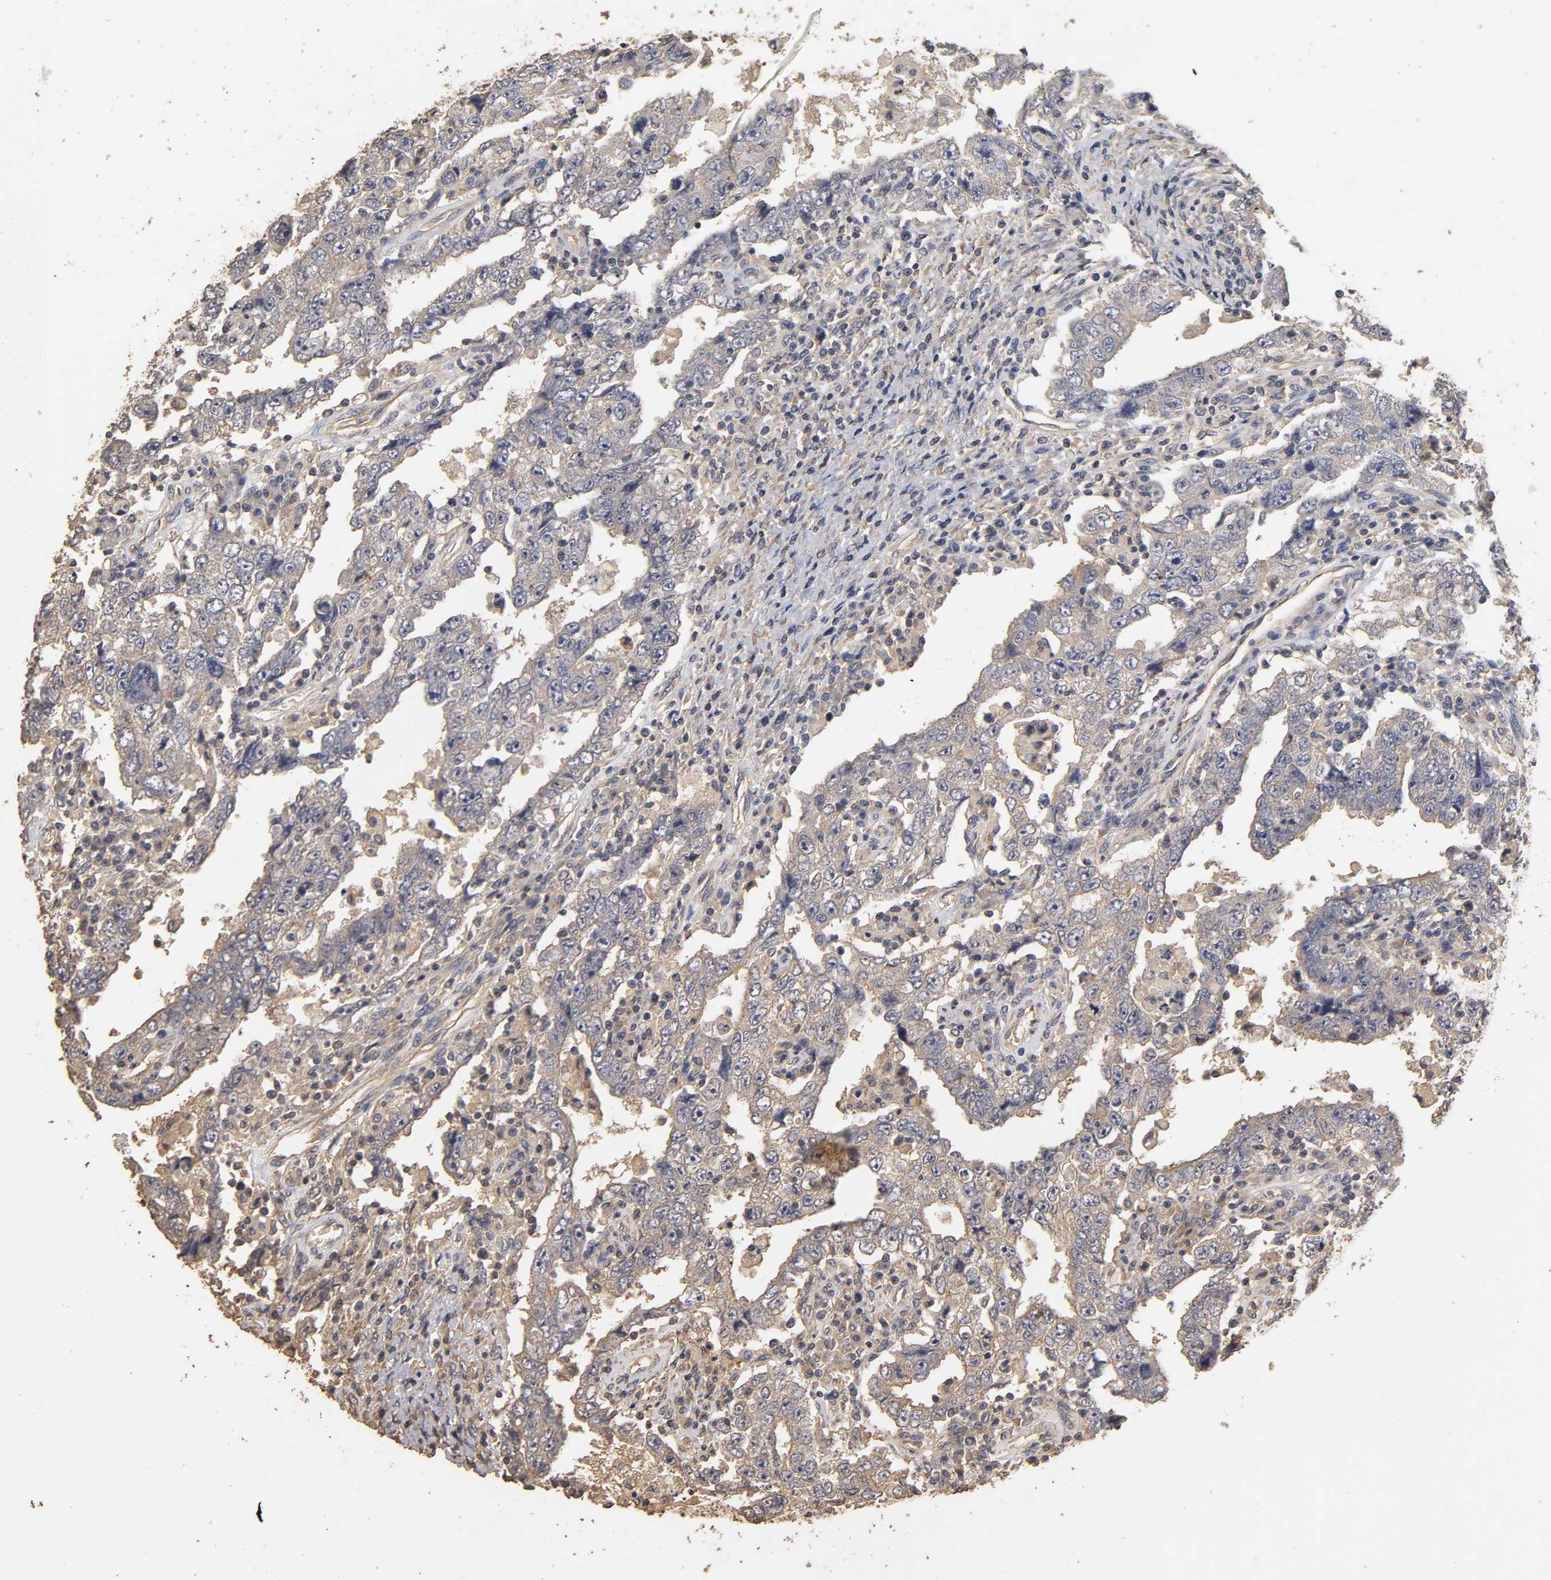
{"staining": {"intensity": "weak", "quantity": "<25%", "location": "cytoplasmic/membranous"}, "tissue": "testis cancer", "cell_type": "Tumor cells", "image_type": "cancer", "snomed": [{"axis": "morphology", "description": "Carcinoma, Embryonal, NOS"}, {"axis": "topography", "description": "Testis"}], "caption": "IHC histopathology image of human embryonal carcinoma (testis) stained for a protein (brown), which shows no expression in tumor cells.", "gene": "VSIG4", "patient": {"sex": "male", "age": 26}}